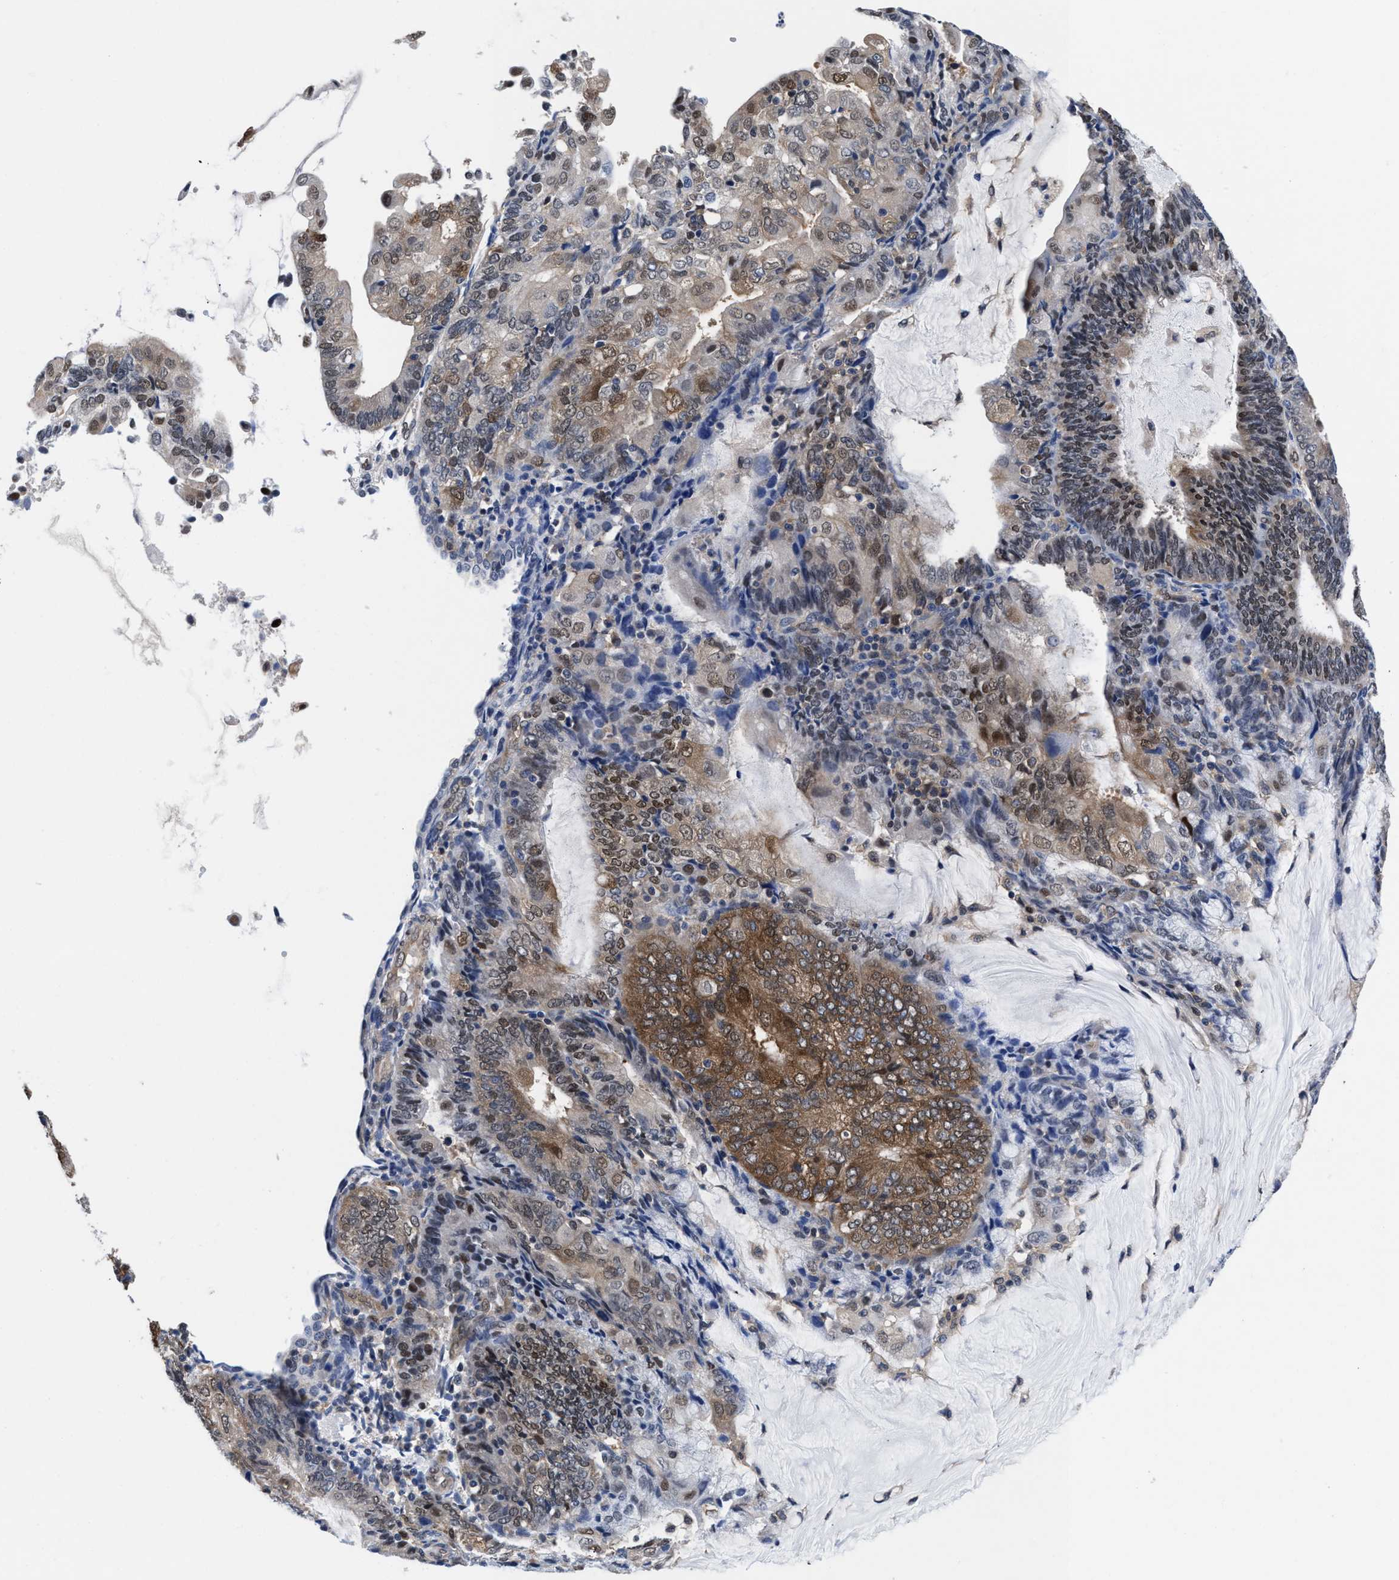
{"staining": {"intensity": "moderate", "quantity": ">75%", "location": "cytoplasmic/membranous,nuclear"}, "tissue": "endometrial cancer", "cell_type": "Tumor cells", "image_type": "cancer", "snomed": [{"axis": "morphology", "description": "Adenocarcinoma, NOS"}, {"axis": "topography", "description": "Endometrium"}], "caption": "Adenocarcinoma (endometrial) tissue demonstrates moderate cytoplasmic/membranous and nuclear staining in about >75% of tumor cells", "gene": "ACLY", "patient": {"sex": "female", "age": 81}}